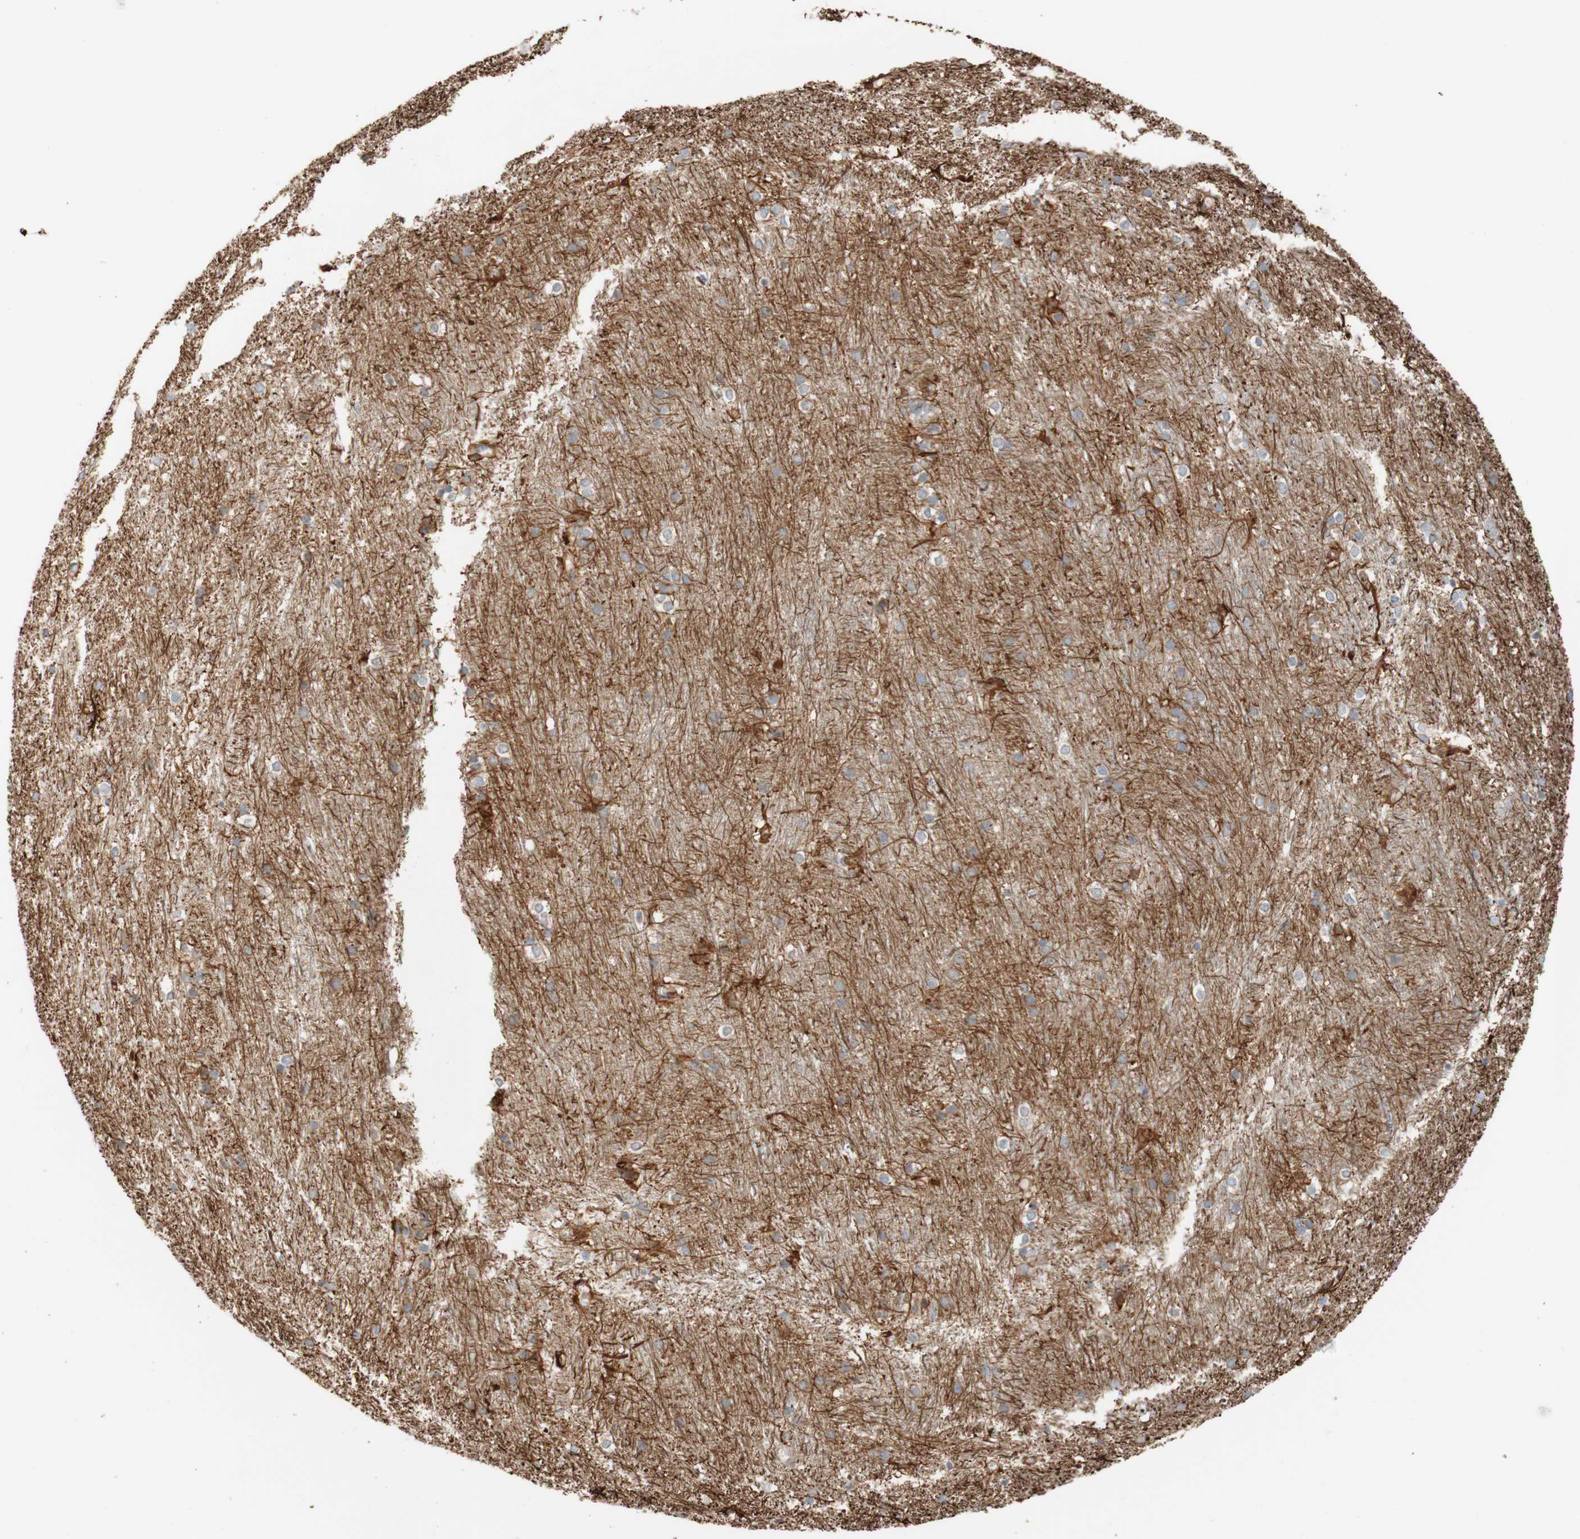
{"staining": {"intensity": "negative", "quantity": "none", "location": "none"}, "tissue": "caudate", "cell_type": "Glial cells", "image_type": "normal", "snomed": [{"axis": "morphology", "description": "Normal tissue, NOS"}, {"axis": "topography", "description": "Lateral ventricle wall"}], "caption": "A high-resolution image shows immunohistochemistry (IHC) staining of unremarkable caudate, which exhibits no significant positivity in glial cells.", "gene": "C1orf43", "patient": {"sex": "female", "age": 19}}